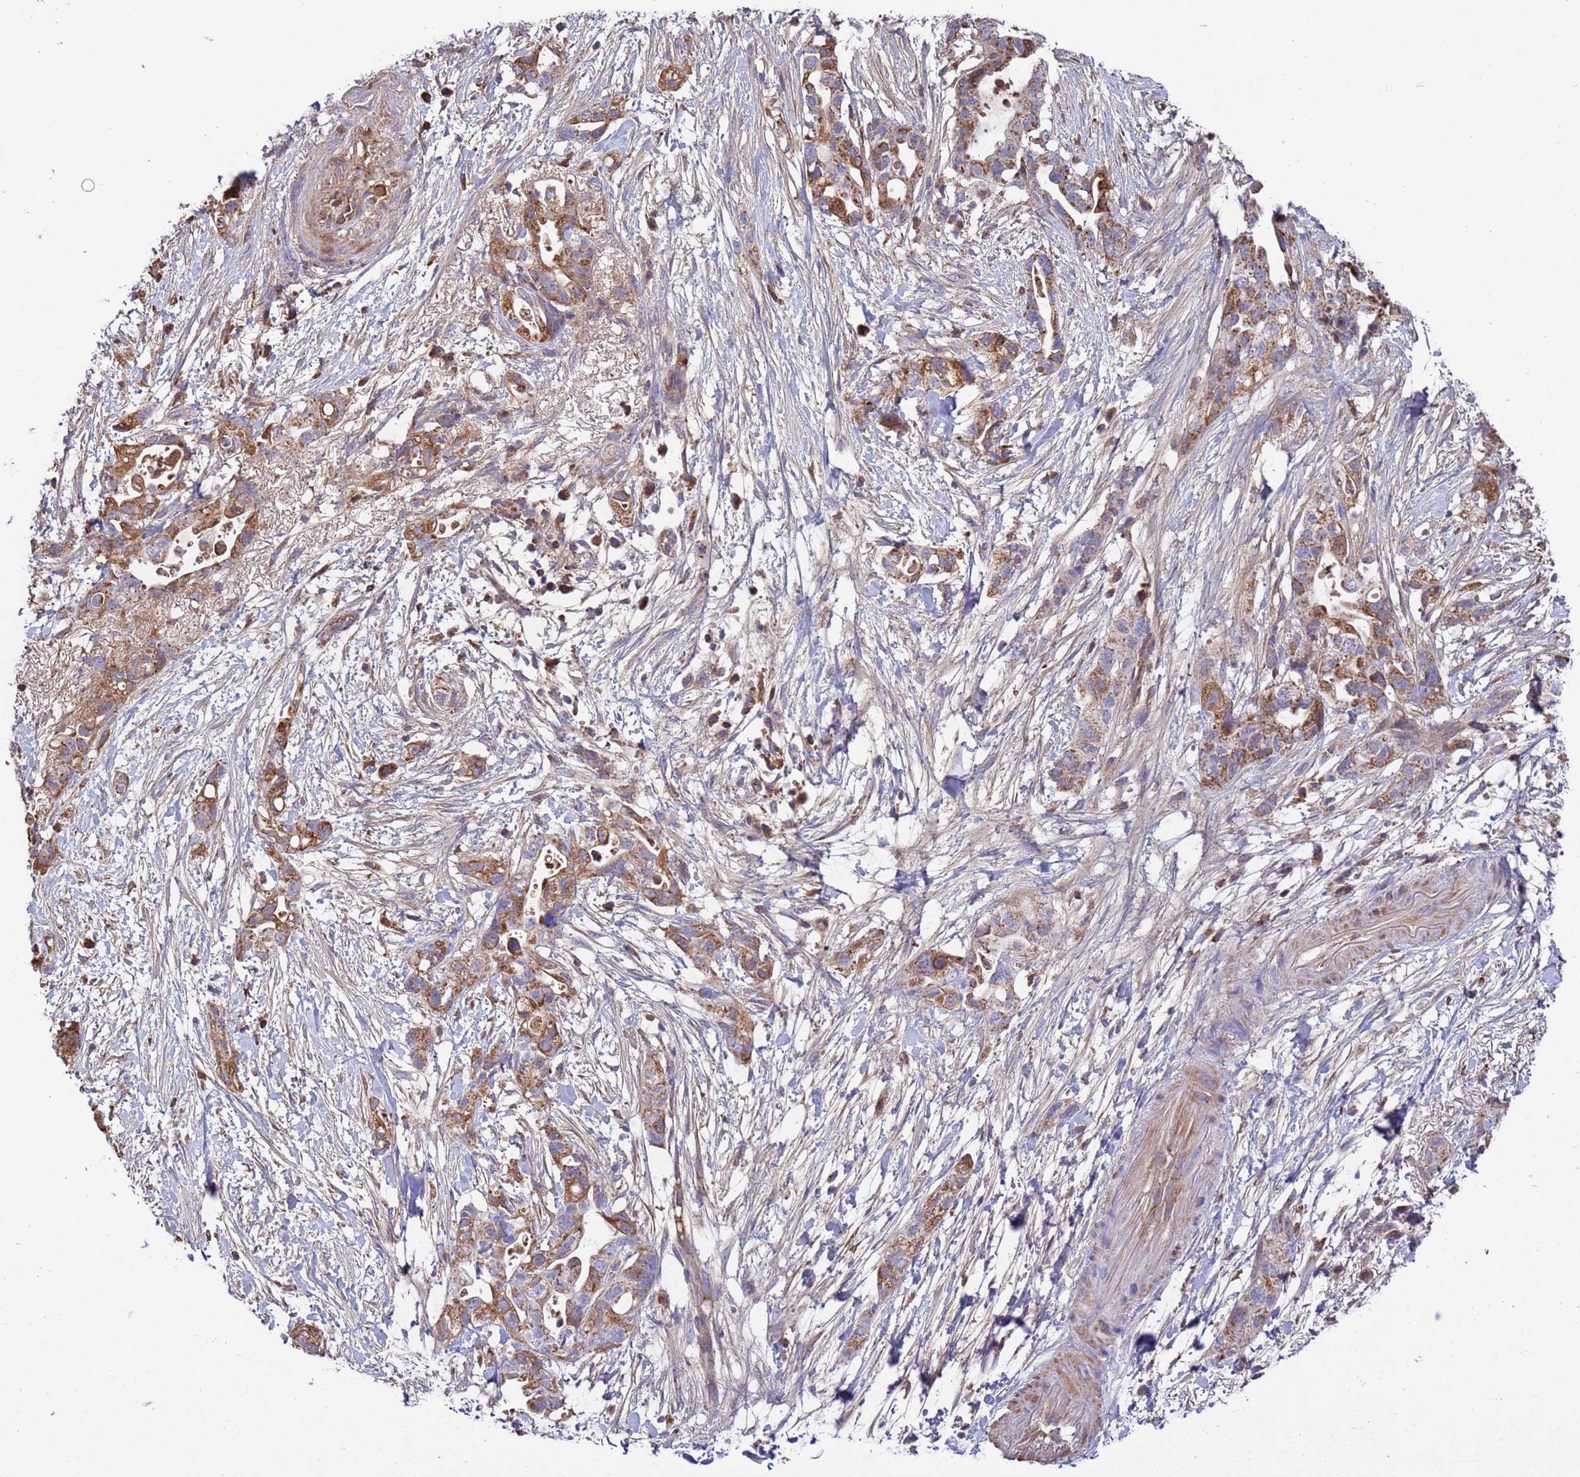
{"staining": {"intensity": "moderate", "quantity": ">75%", "location": "cytoplasmic/membranous"}, "tissue": "pancreatic cancer", "cell_type": "Tumor cells", "image_type": "cancer", "snomed": [{"axis": "morphology", "description": "Adenocarcinoma, NOS"}, {"axis": "topography", "description": "Pancreas"}], "caption": "Protein staining of pancreatic cancer (adenocarcinoma) tissue displays moderate cytoplasmic/membranous staining in approximately >75% of tumor cells.", "gene": "GLUD1", "patient": {"sex": "female", "age": 72}}